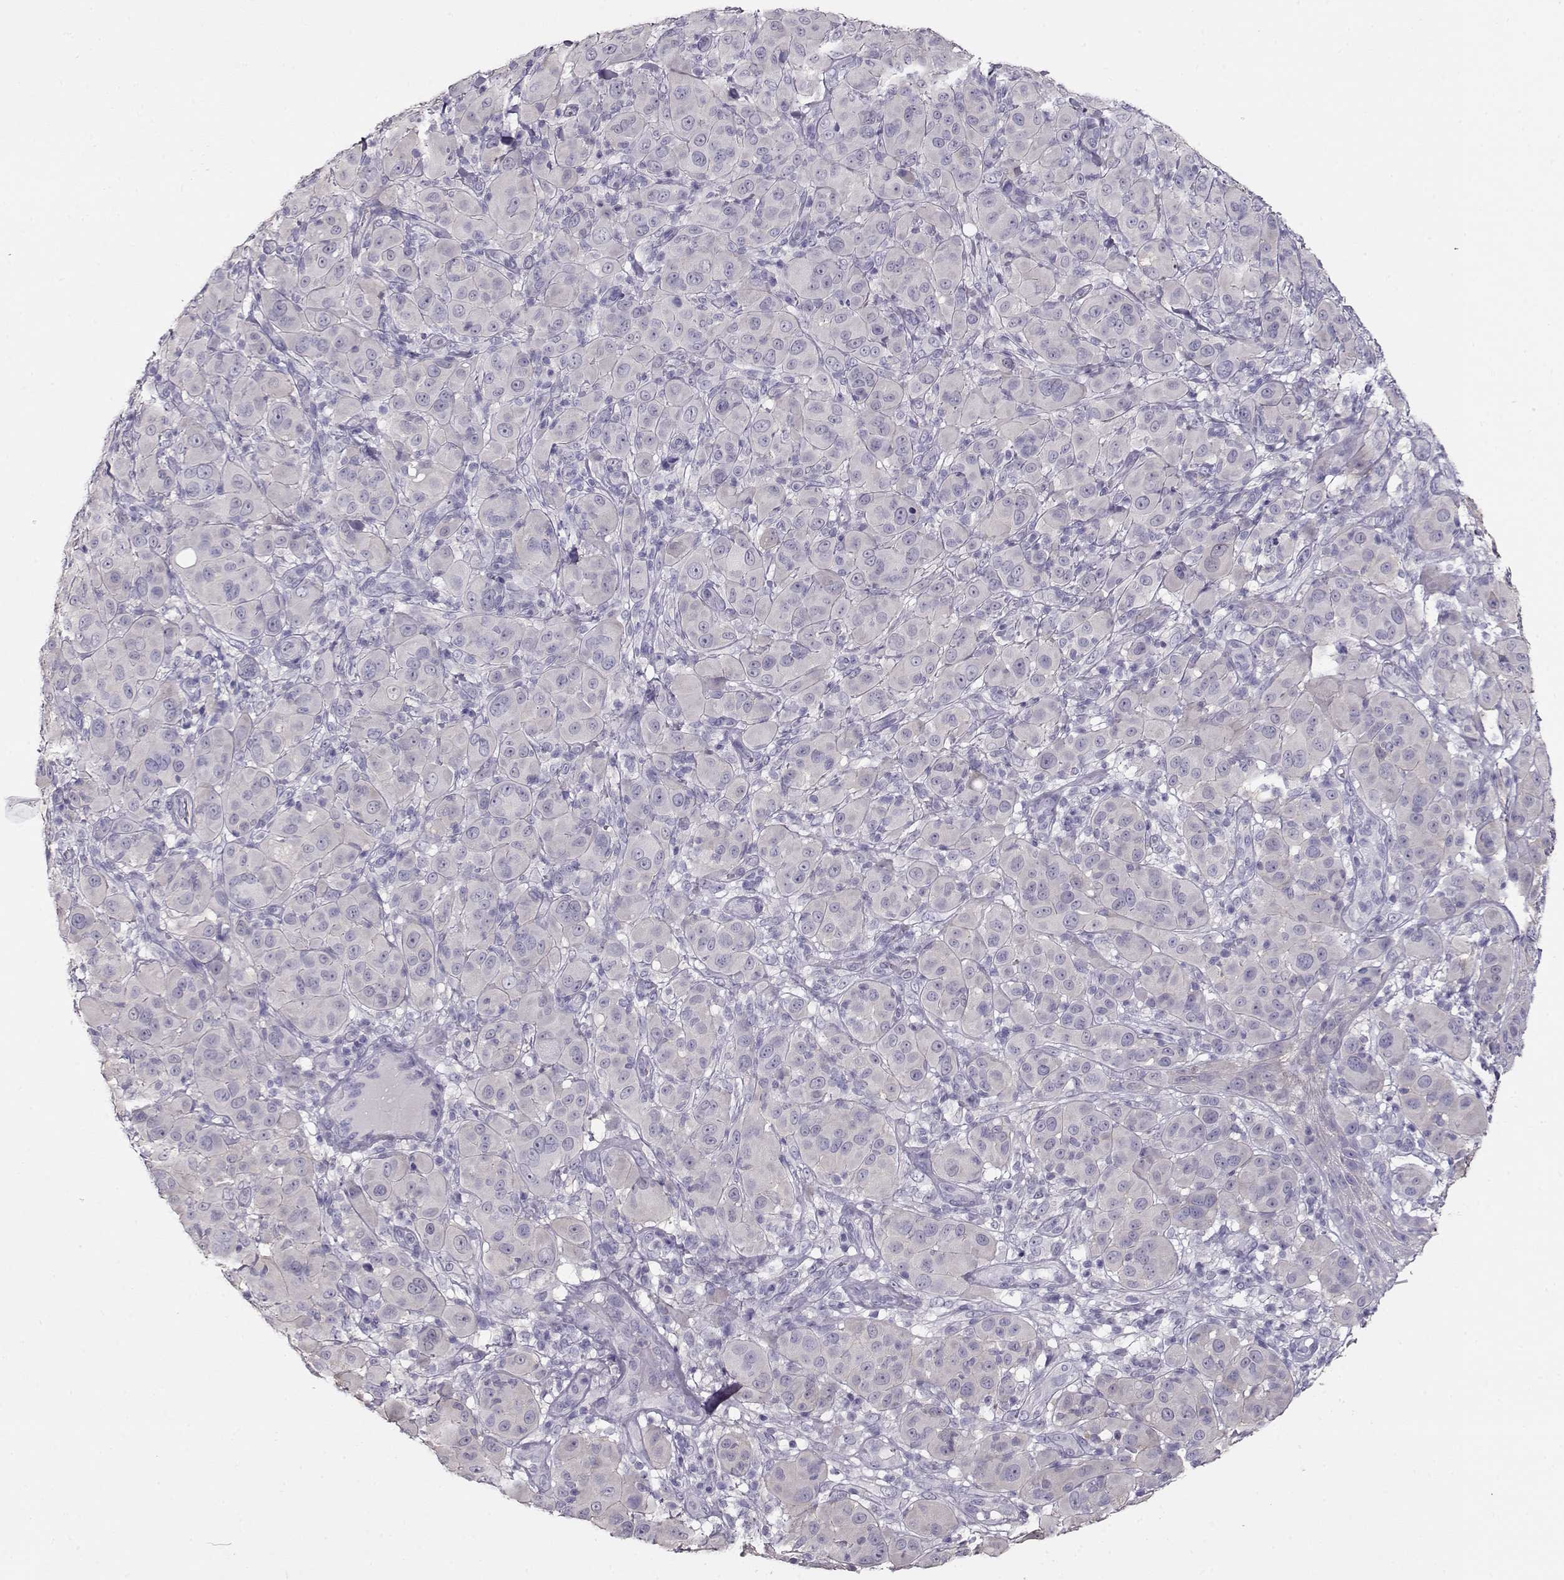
{"staining": {"intensity": "negative", "quantity": "none", "location": "none"}, "tissue": "melanoma", "cell_type": "Tumor cells", "image_type": "cancer", "snomed": [{"axis": "morphology", "description": "Malignant melanoma, NOS"}, {"axis": "topography", "description": "Skin"}], "caption": "Malignant melanoma was stained to show a protein in brown. There is no significant positivity in tumor cells. (Immunohistochemistry (ihc), brightfield microscopy, high magnification).", "gene": "NDRG4", "patient": {"sex": "female", "age": 87}}